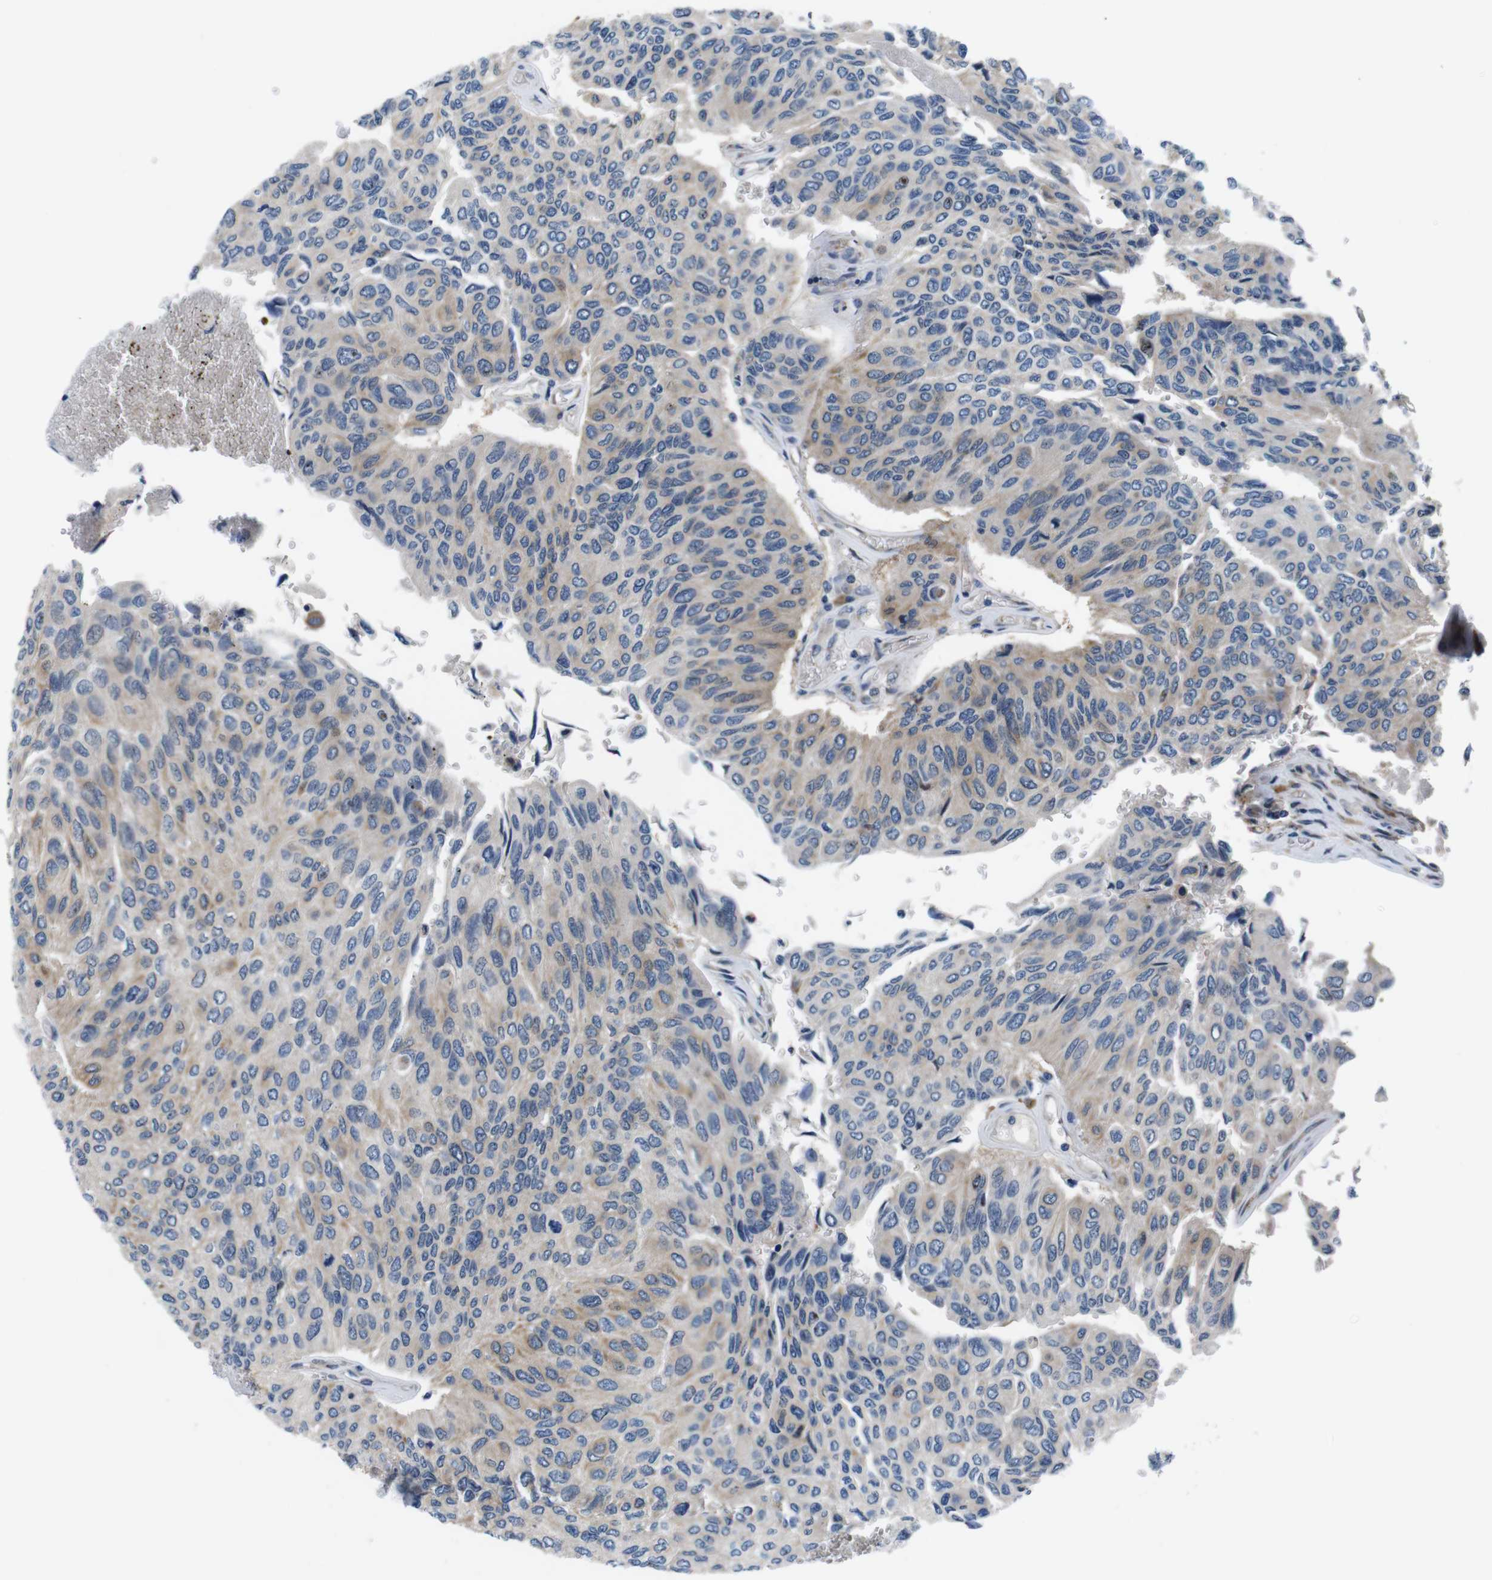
{"staining": {"intensity": "moderate", "quantity": "25%-75%", "location": "cytoplasmic/membranous"}, "tissue": "urothelial cancer", "cell_type": "Tumor cells", "image_type": "cancer", "snomed": [{"axis": "morphology", "description": "Urothelial carcinoma, High grade"}, {"axis": "topography", "description": "Urinary bladder"}], "caption": "Immunohistochemistry (IHC) (DAB) staining of human urothelial cancer exhibits moderate cytoplasmic/membranous protein expression in approximately 25%-75% of tumor cells.", "gene": "JAK1", "patient": {"sex": "male", "age": 66}}